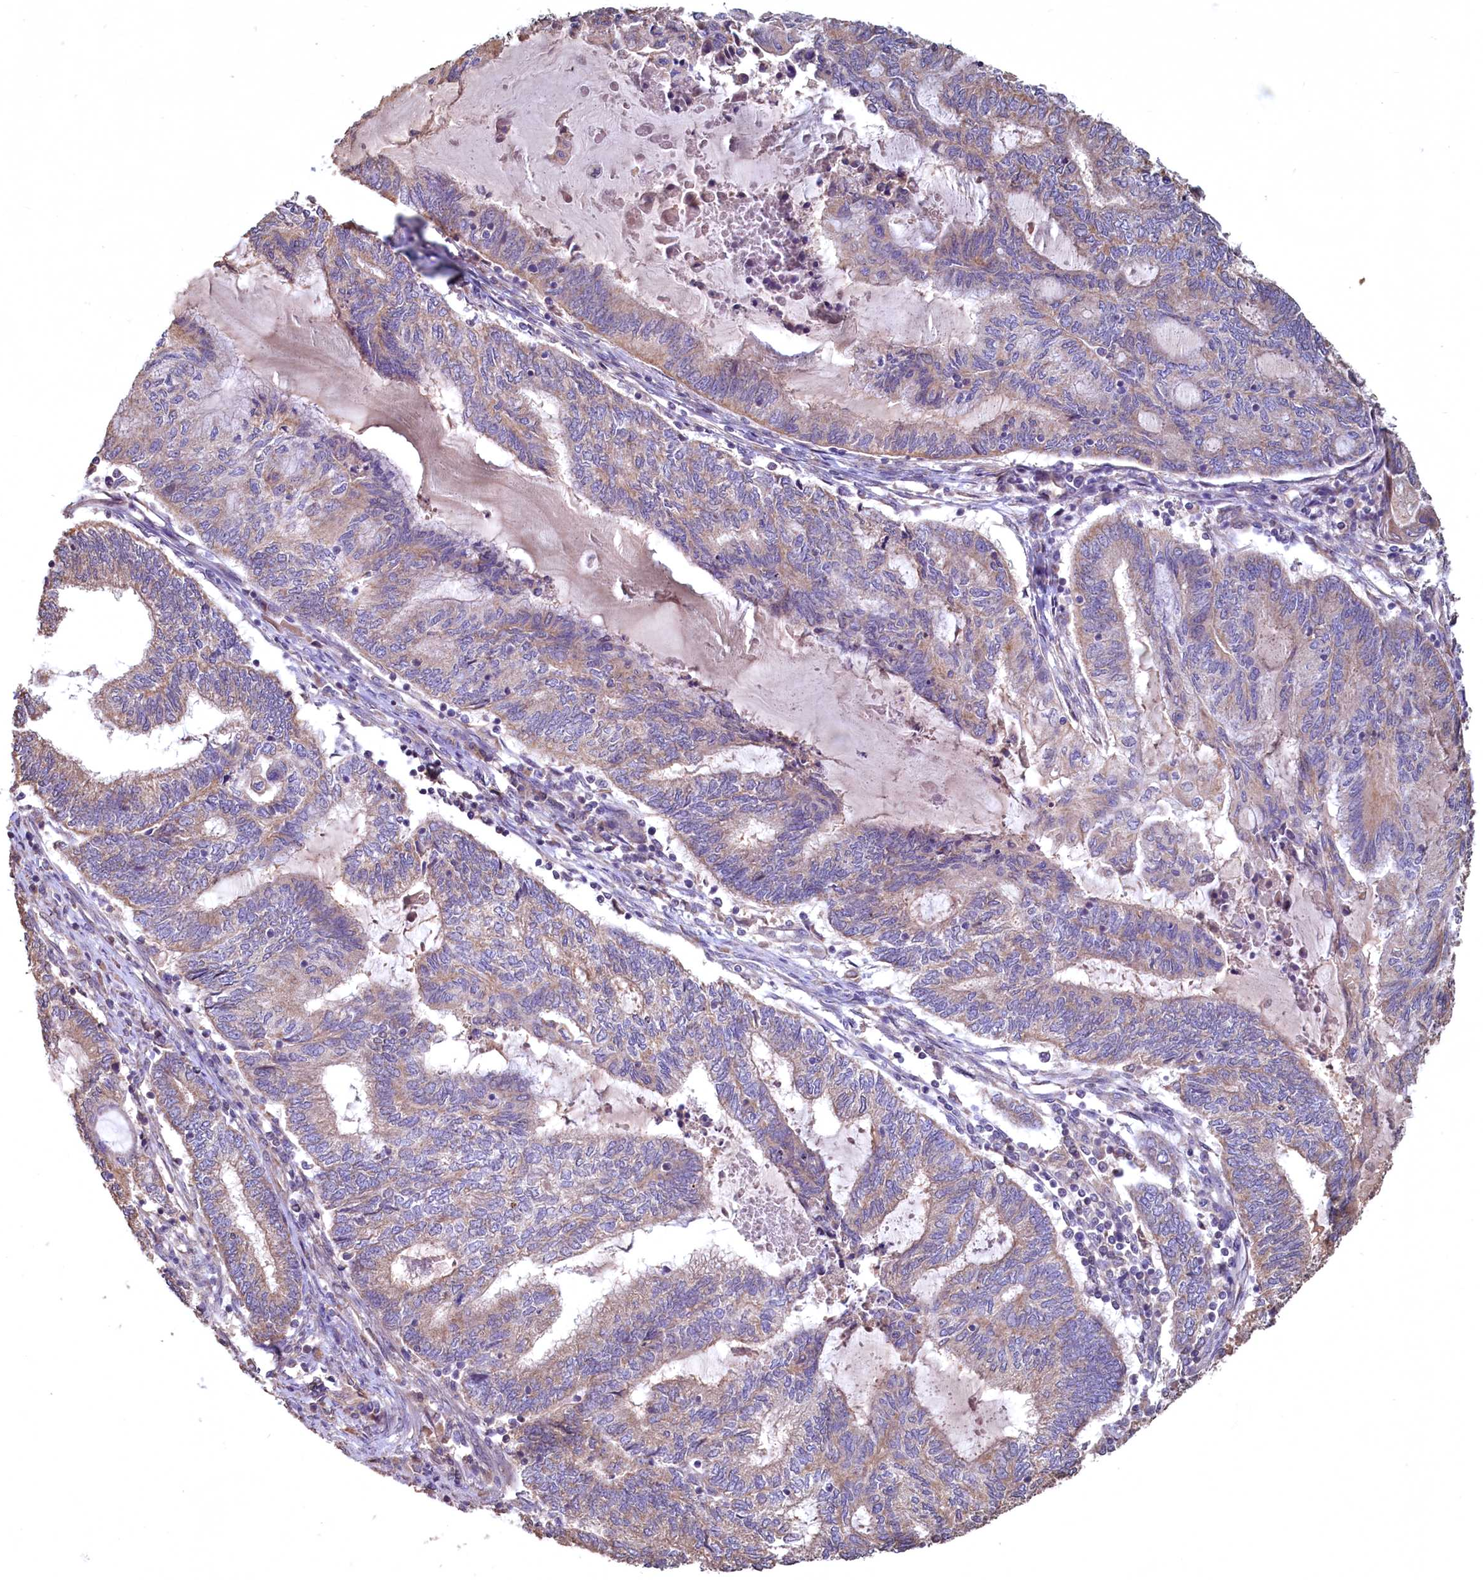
{"staining": {"intensity": "weak", "quantity": "25%-75%", "location": "cytoplasmic/membranous"}, "tissue": "endometrial cancer", "cell_type": "Tumor cells", "image_type": "cancer", "snomed": [{"axis": "morphology", "description": "Adenocarcinoma, NOS"}, {"axis": "topography", "description": "Uterus"}, {"axis": "topography", "description": "Endometrium"}], "caption": "Approximately 25%-75% of tumor cells in human endometrial adenocarcinoma display weak cytoplasmic/membranous protein positivity as visualized by brown immunohistochemical staining.", "gene": "FUNDC1", "patient": {"sex": "female", "age": 70}}